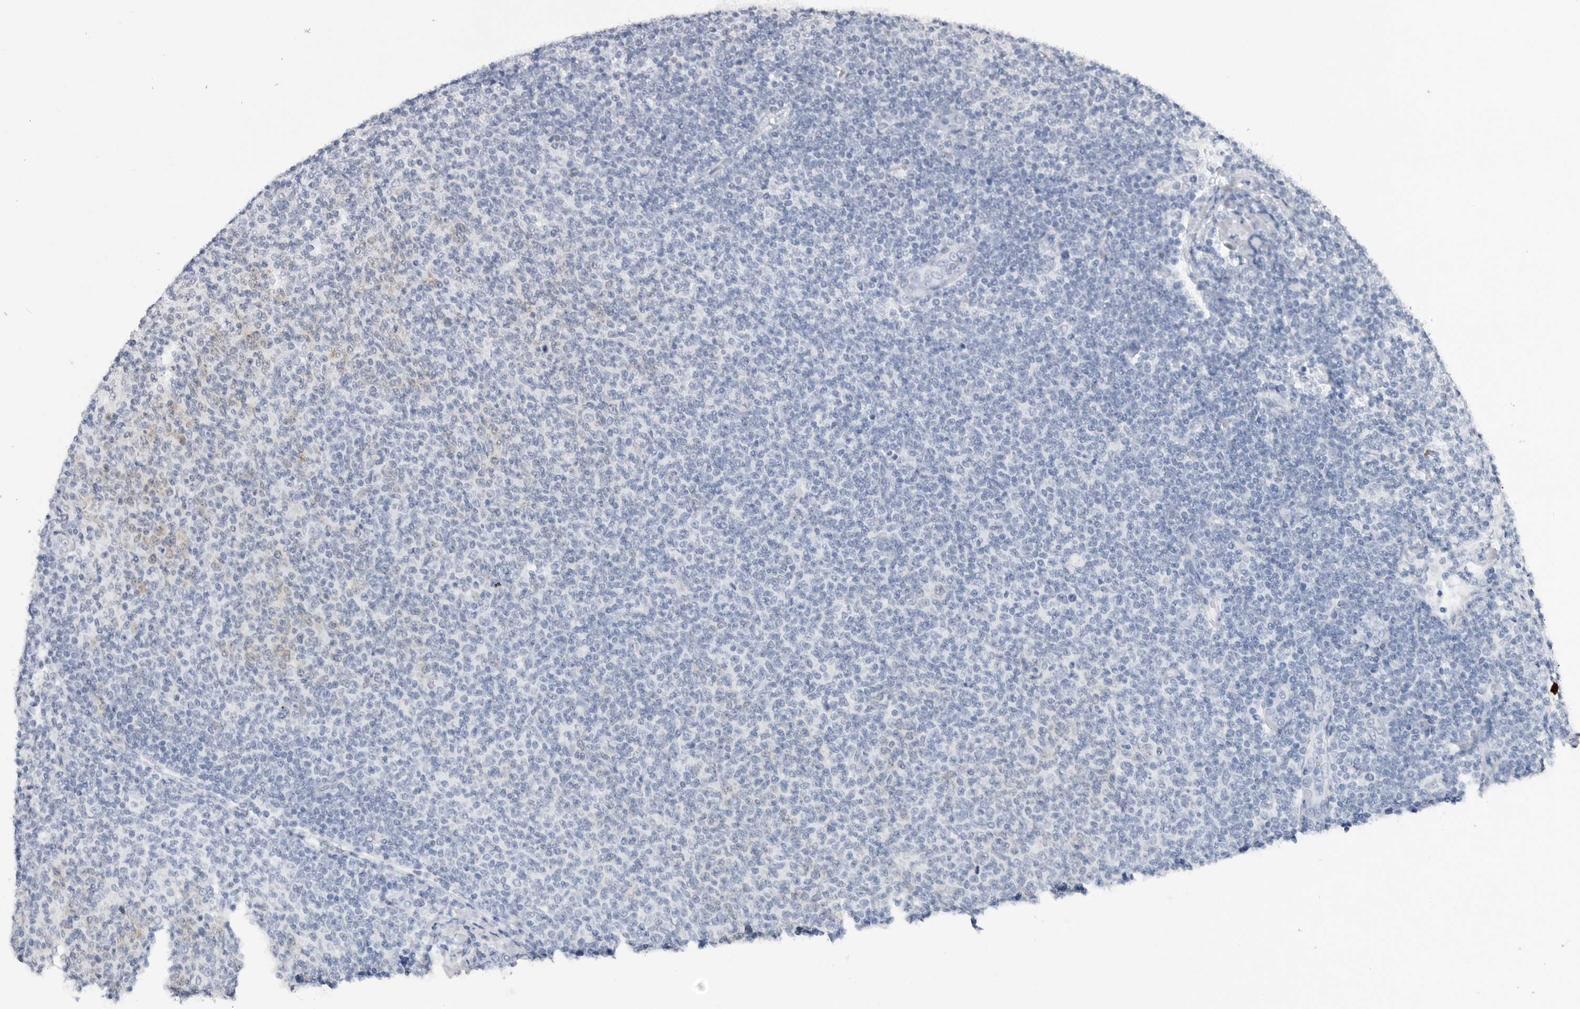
{"staining": {"intensity": "moderate", "quantity": "<25%", "location": "cytoplasmic/membranous"}, "tissue": "lymphoma", "cell_type": "Tumor cells", "image_type": "cancer", "snomed": [{"axis": "morphology", "description": "Malignant lymphoma, non-Hodgkin's type, Low grade"}, {"axis": "topography", "description": "Lymph node"}], "caption": "A brown stain shows moderate cytoplasmic/membranous staining of a protein in human malignant lymphoma, non-Hodgkin's type (low-grade) tumor cells.", "gene": "RRM1", "patient": {"sex": "male", "age": 66}}